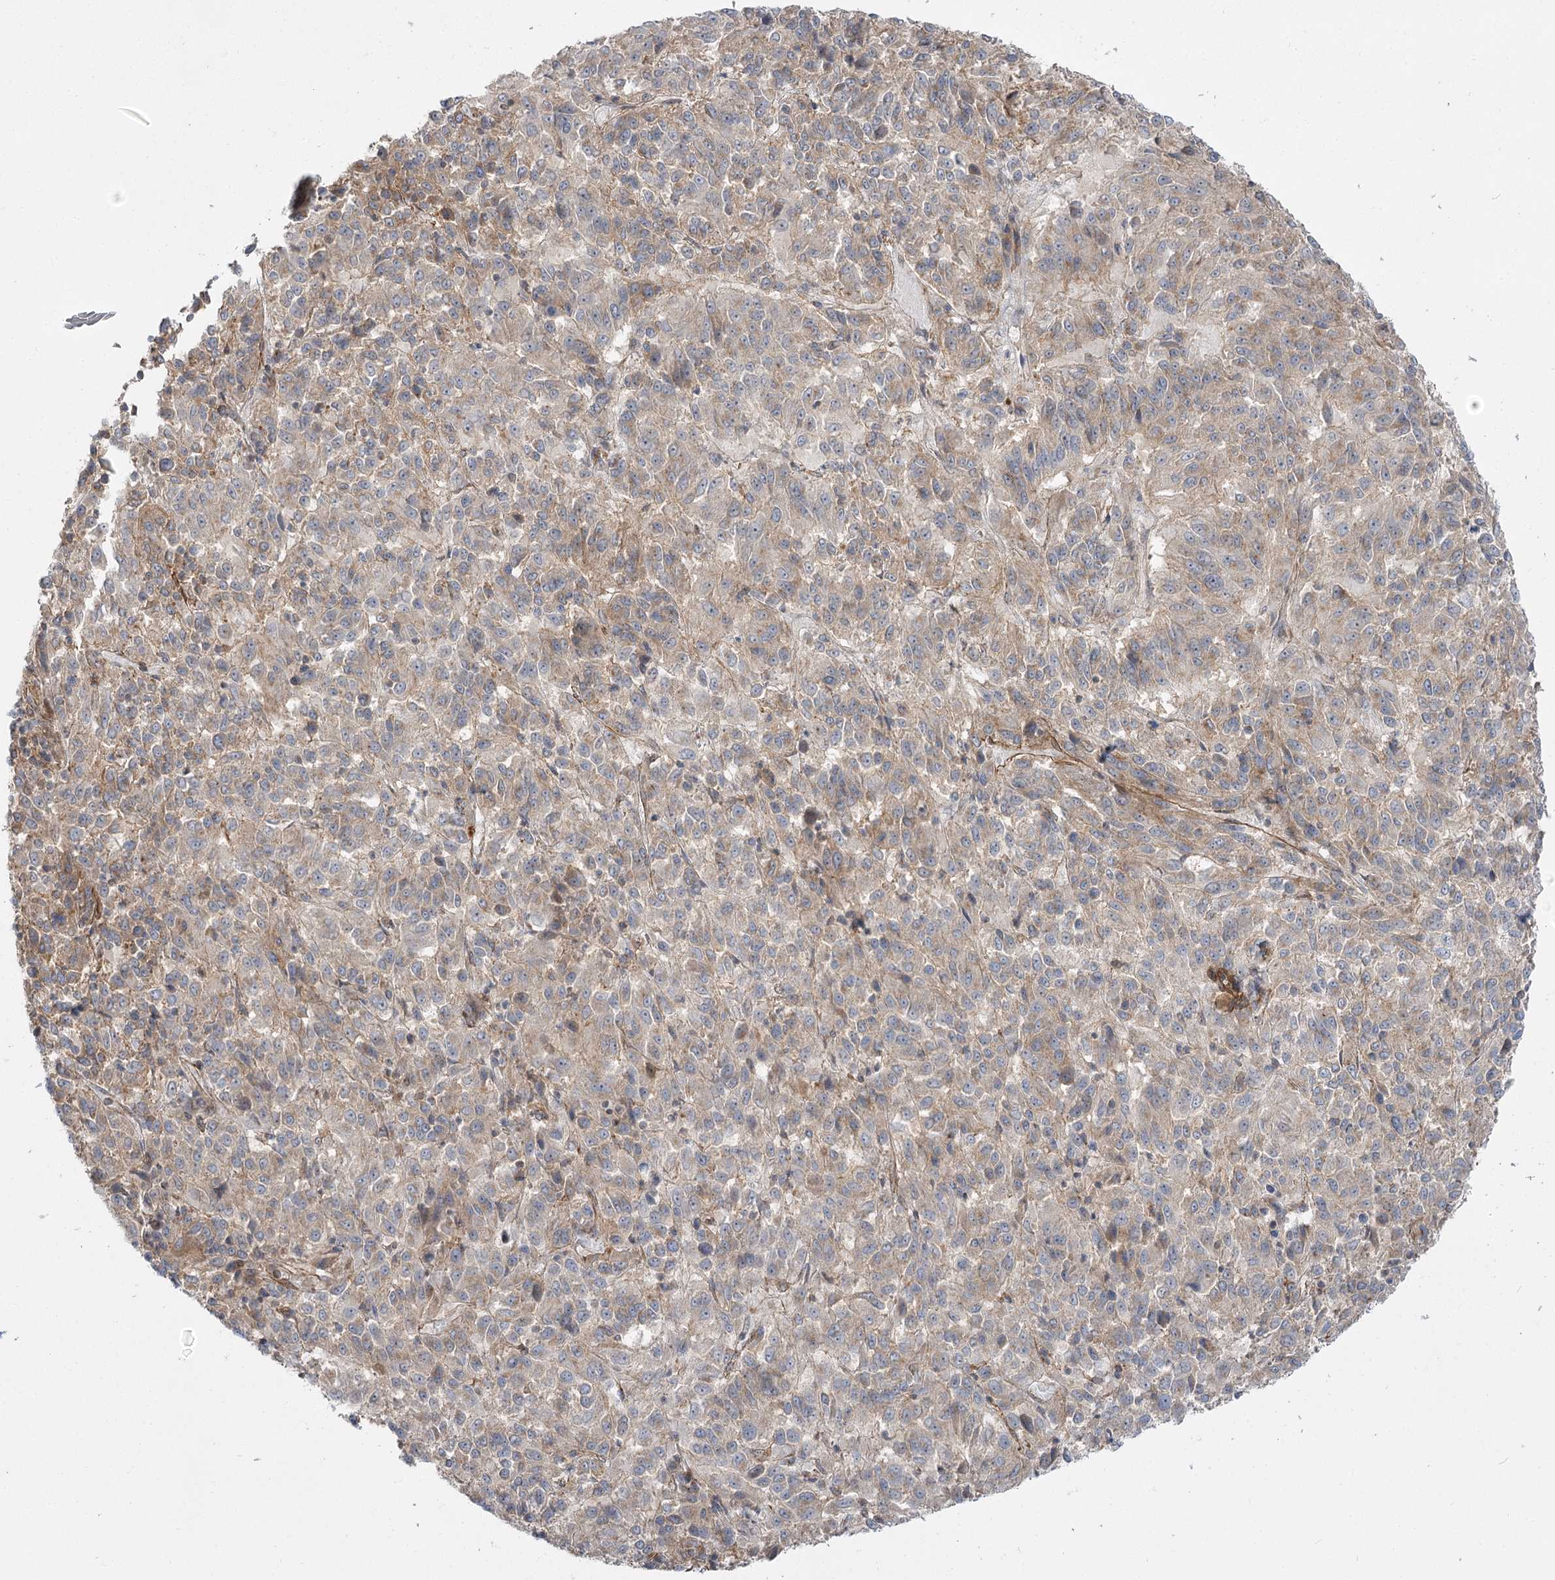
{"staining": {"intensity": "weak", "quantity": "<25%", "location": "cytoplasmic/membranous"}, "tissue": "melanoma", "cell_type": "Tumor cells", "image_type": "cancer", "snomed": [{"axis": "morphology", "description": "Malignant melanoma, Metastatic site"}, {"axis": "topography", "description": "Lung"}], "caption": "A micrograph of human malignant melanoma (metastatic site) is negative for staining in tumor cells.", "gene": "SH3BP5L", "patient": {"sex": "male", "age": 64}}